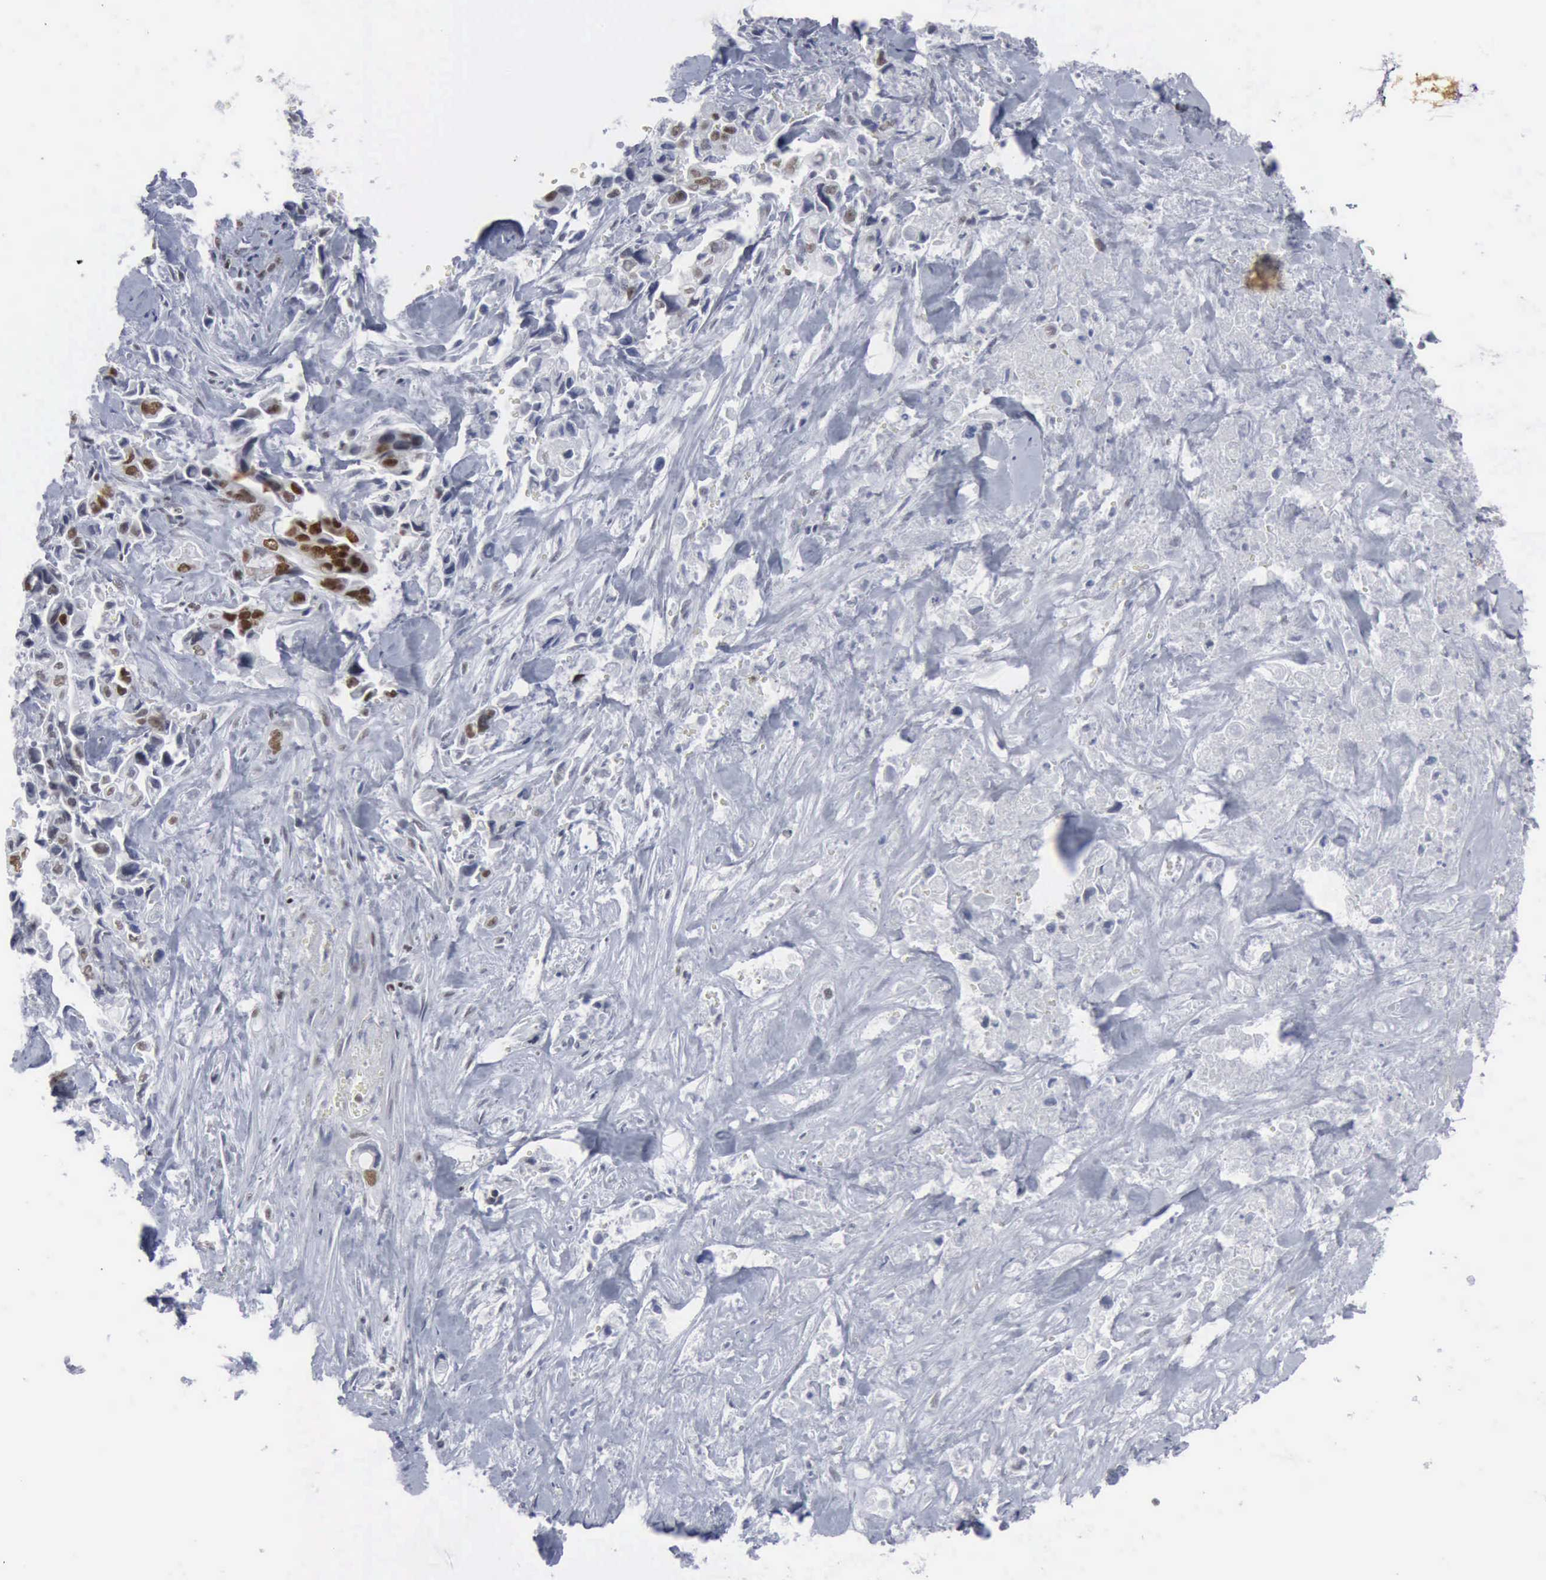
{"staining": {"intensity": "strong", "quantity": ">75%", "location": "nuclear"}, "tissue": "pancreatic cancer", "cell_type": "Tumor cells", "image_type": "cancer", "snomed": [{"axis": "morphology", "description": "Adenocarcinoma, NOS"}, {"axis": "topography", "description": "Pancreas"}], "caption": "Brown immunohistochemical staining in human pancreatic cancer (adenocarcinoma) reveals strong nuclear positivity in about >75% of tumor cells.", "gene": "XPA", "patient": {"sex": "male", "age": 69}}